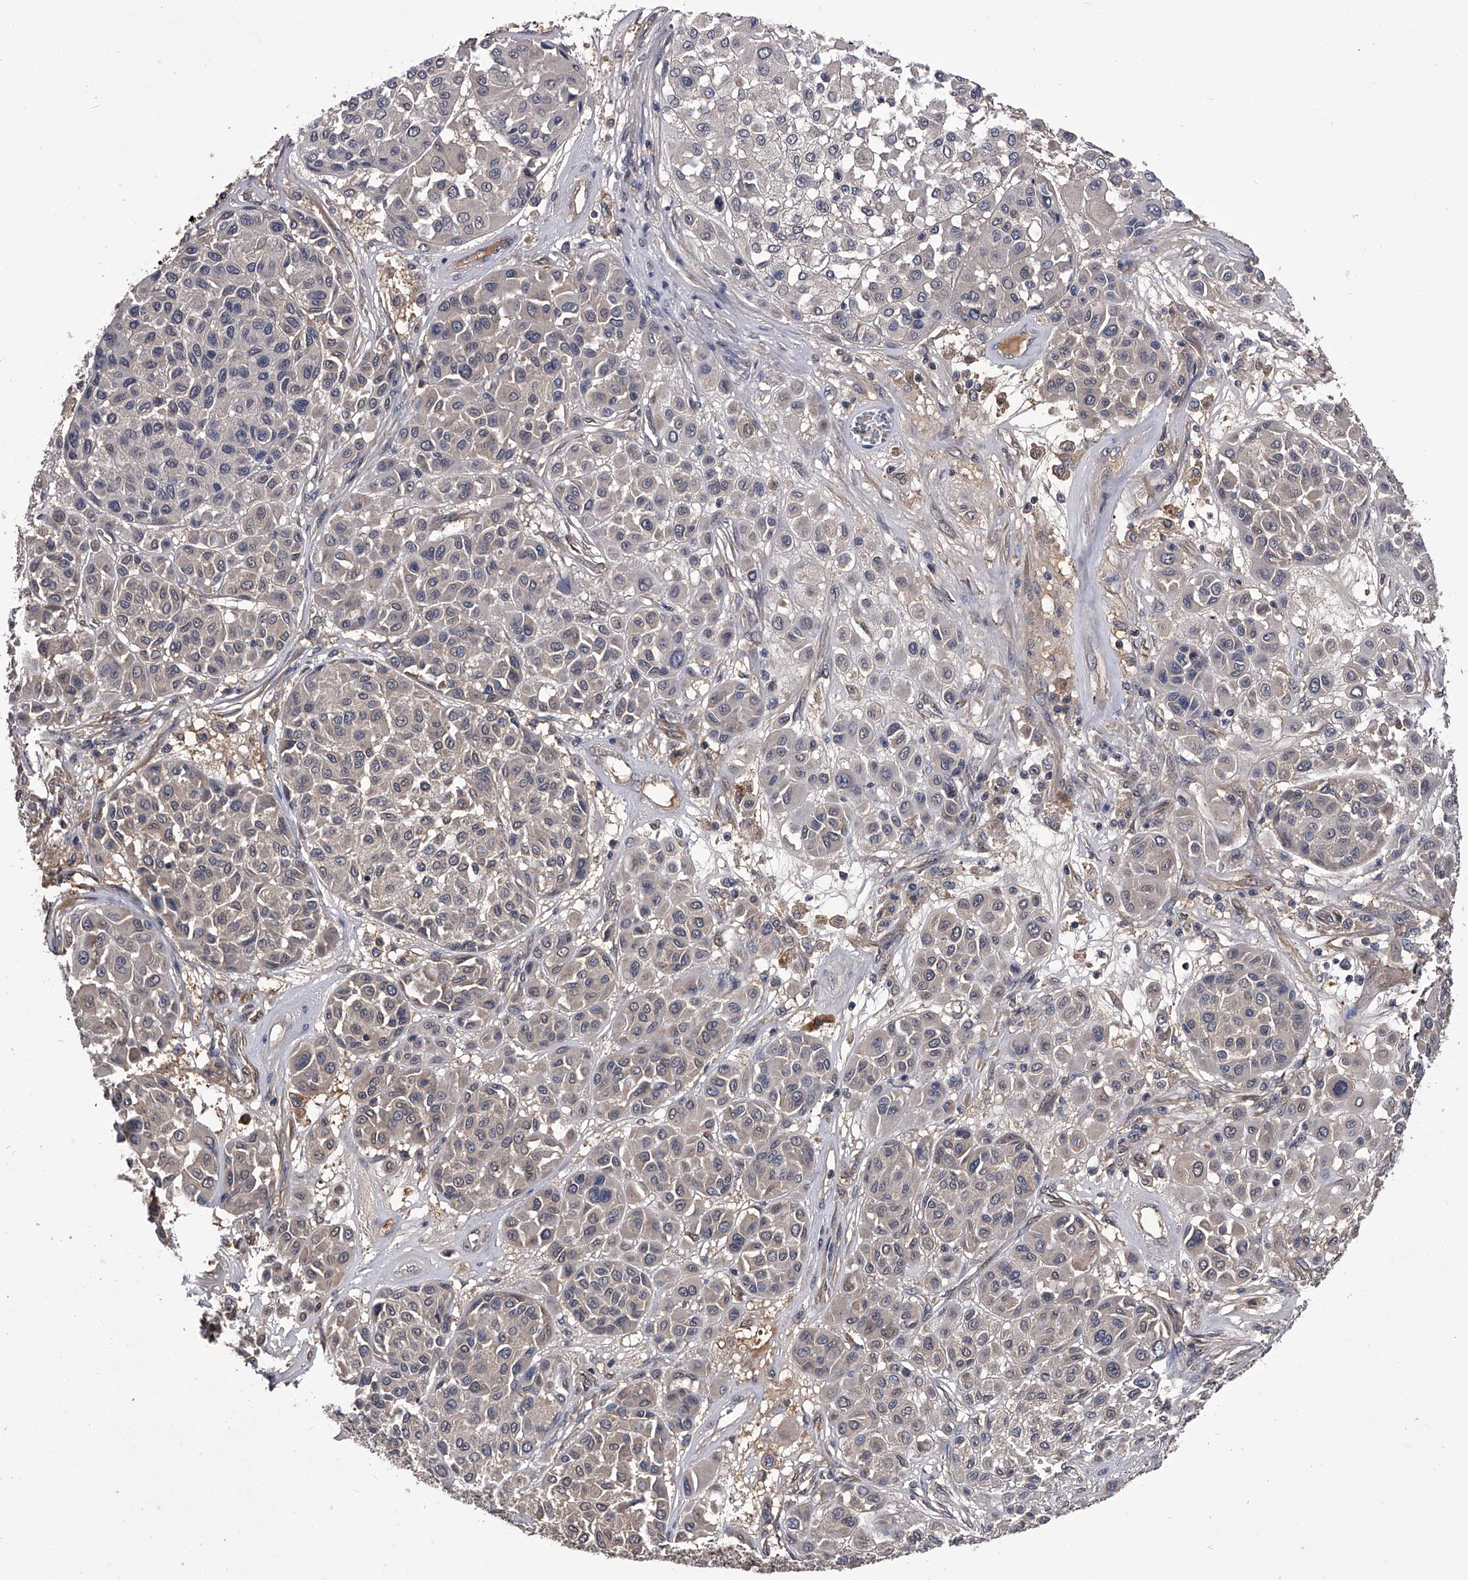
{"staining": {"intensity": "negative", "quantity": "none", "location": "none"}, "tissue": "melanoma", "cell_type": "Tumor cells", "image_type": "cancer", "snomed": [{"axis": "morphology", "description": "Malignant melanoma, Metastatic site"}, {"axis": "topography", "description": "Soft tissue"}], "caption": "Protein analysis of melanoma exhibits no significant positivity in tumor cells.", "gene": "SLC18B1", "patient": {"sex": "male", "age": 41}}